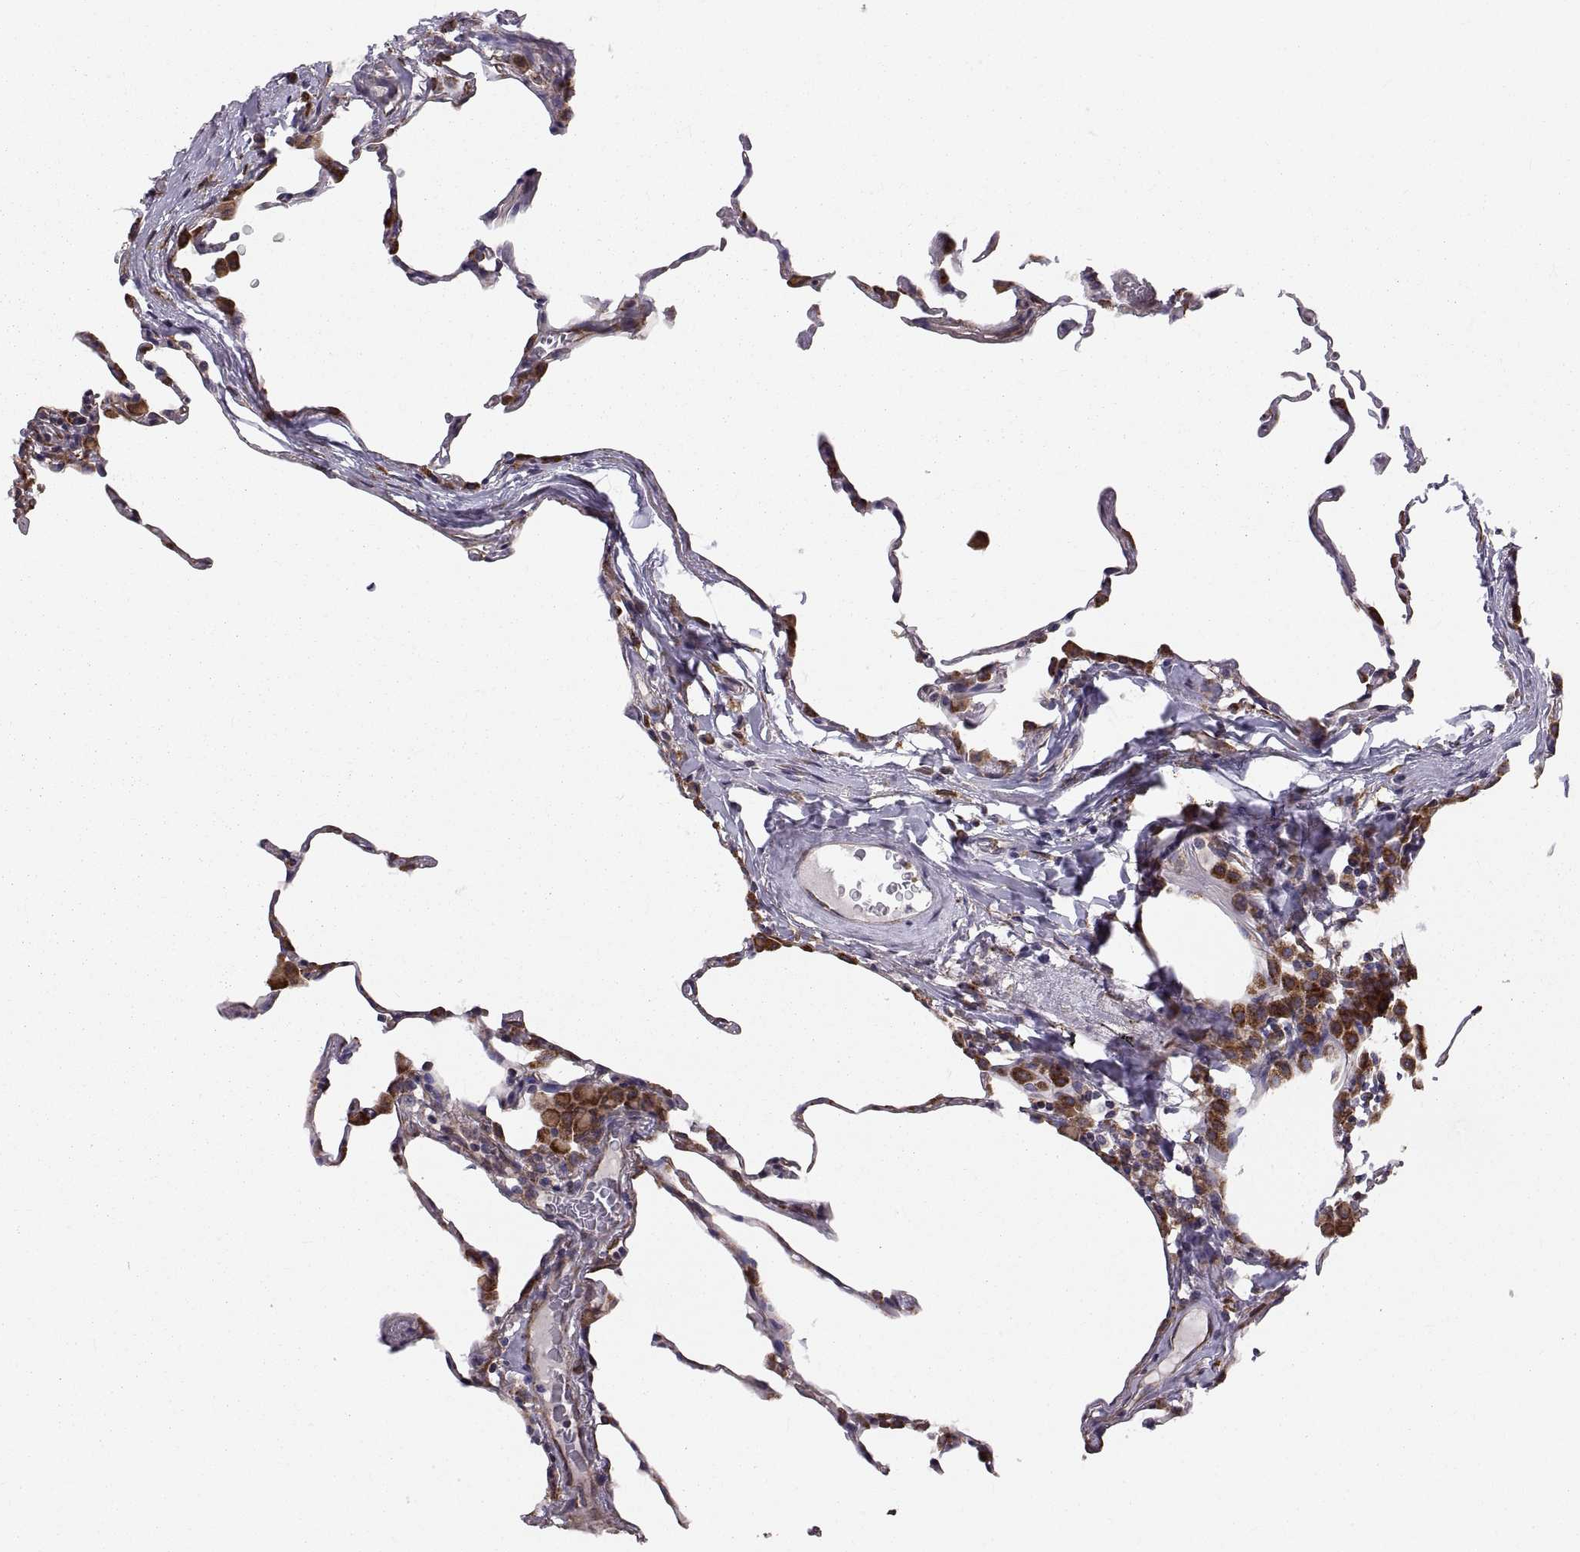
{"staining": {"intensity": "moderate", "quantity": "<25%", "location": "cytoplasmic/membranous"}, "tissue": "lung", "cell_type": "Alveolar cells", "image_type": "normal", "snomed": [{"axis": "morphology", "description": "Normal tissue, NOS"}, {"axis": "topography", "description": "Lung"}], "caption": "Protein staining of unremarkable lung demonstrates moderate cytoplasmic/membranous expression in about <25% of alveolar cells.", "gene": "PLEKHB2", "patient": {"sex": "female", "age": 57}}